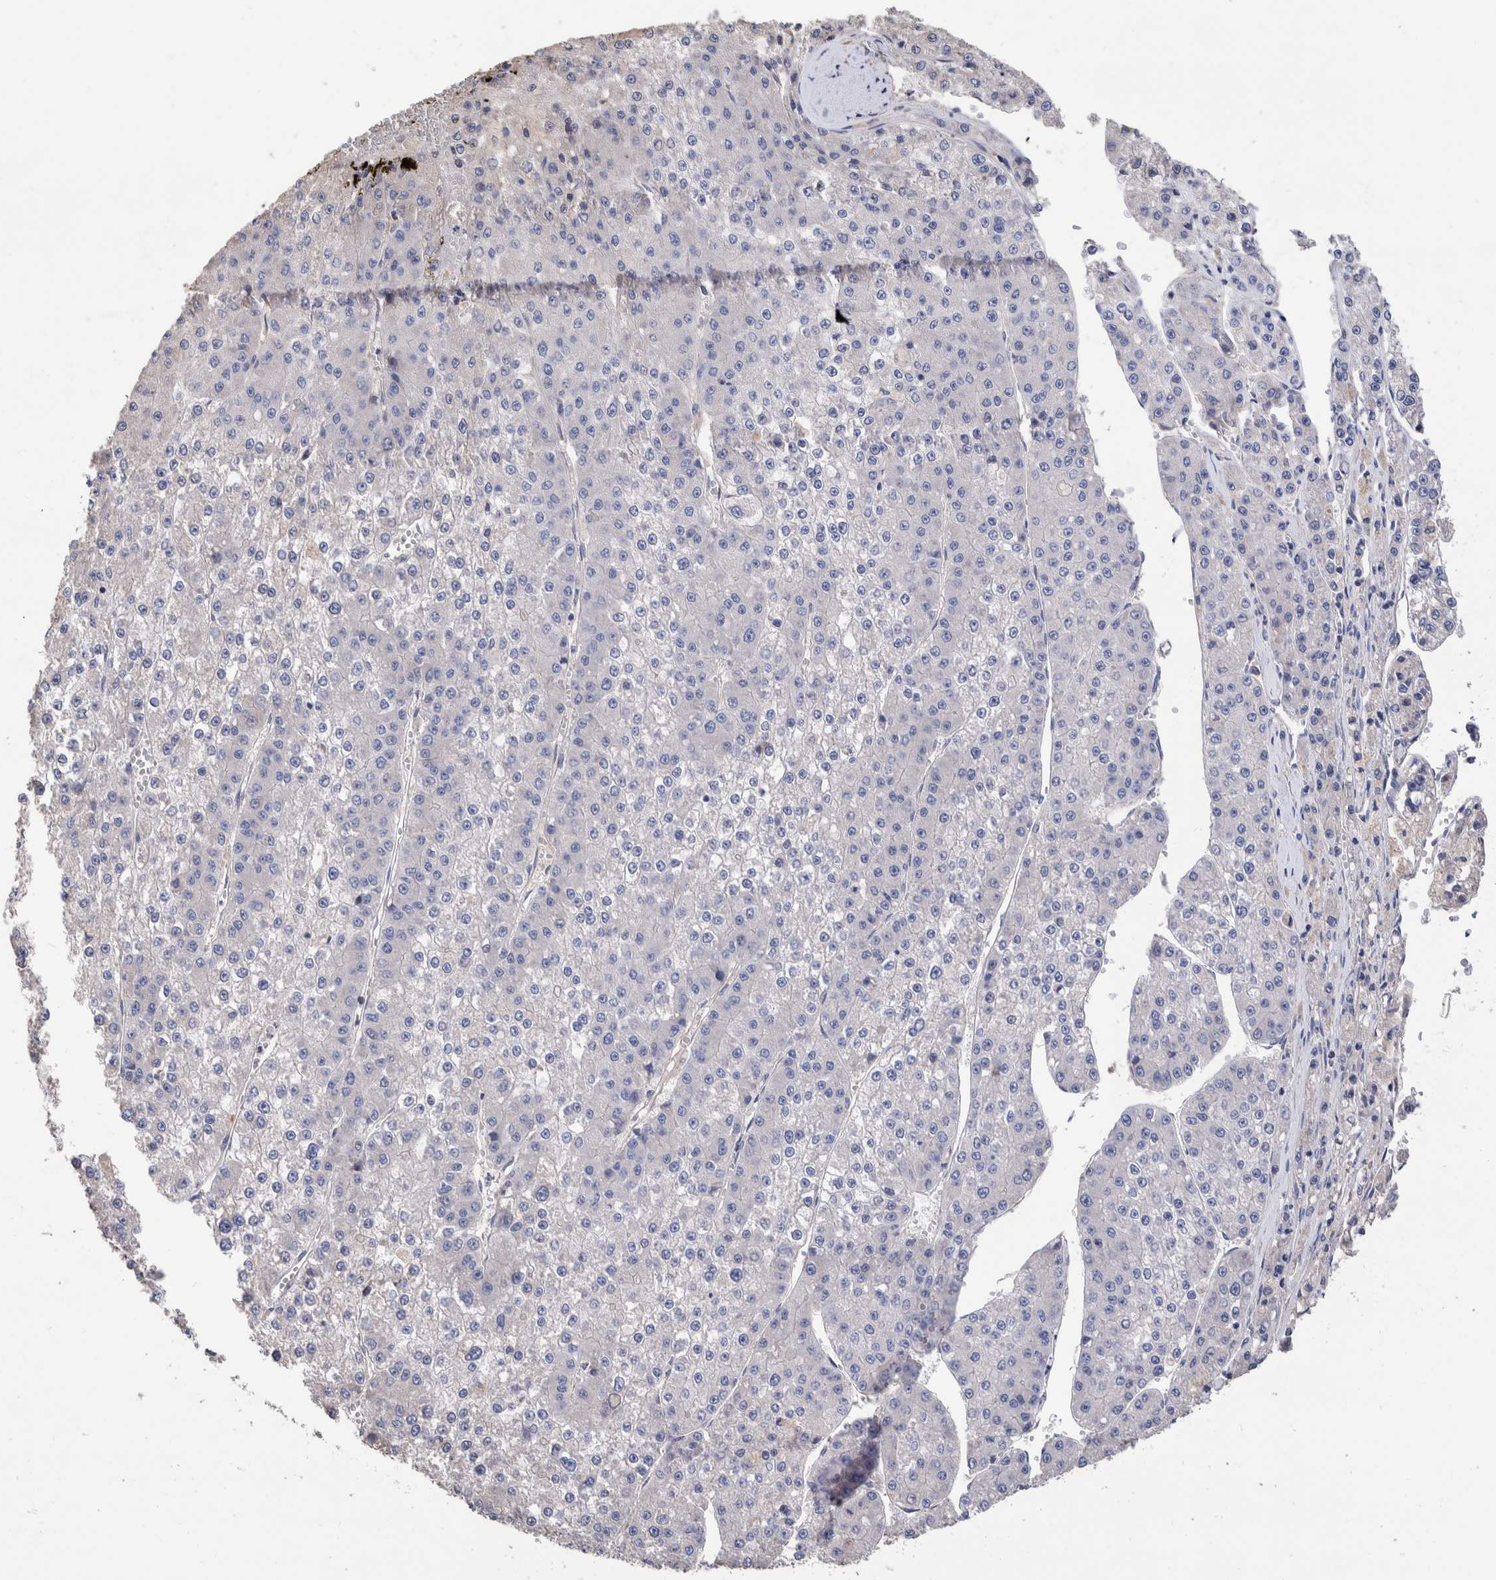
{"staining": {"intensity": "negative", "quantity": "none", "location": "none"}, "tissue": "liver cancer", "cell_type": "Tumor cells", "image_type": "cancer", "snomed": [{"axis": "morphology", "description": "Carcinoma, Hepatocellular, NOS"}, {"axis": "topography", "description": "Liver"}], "caption": "An immunohistochemistry image of liver cancer is shown. There is no staining in tumor cells of liver cancer.", "gene": "SLC45A4", "patient": {"sex": "female", "age": 73}}